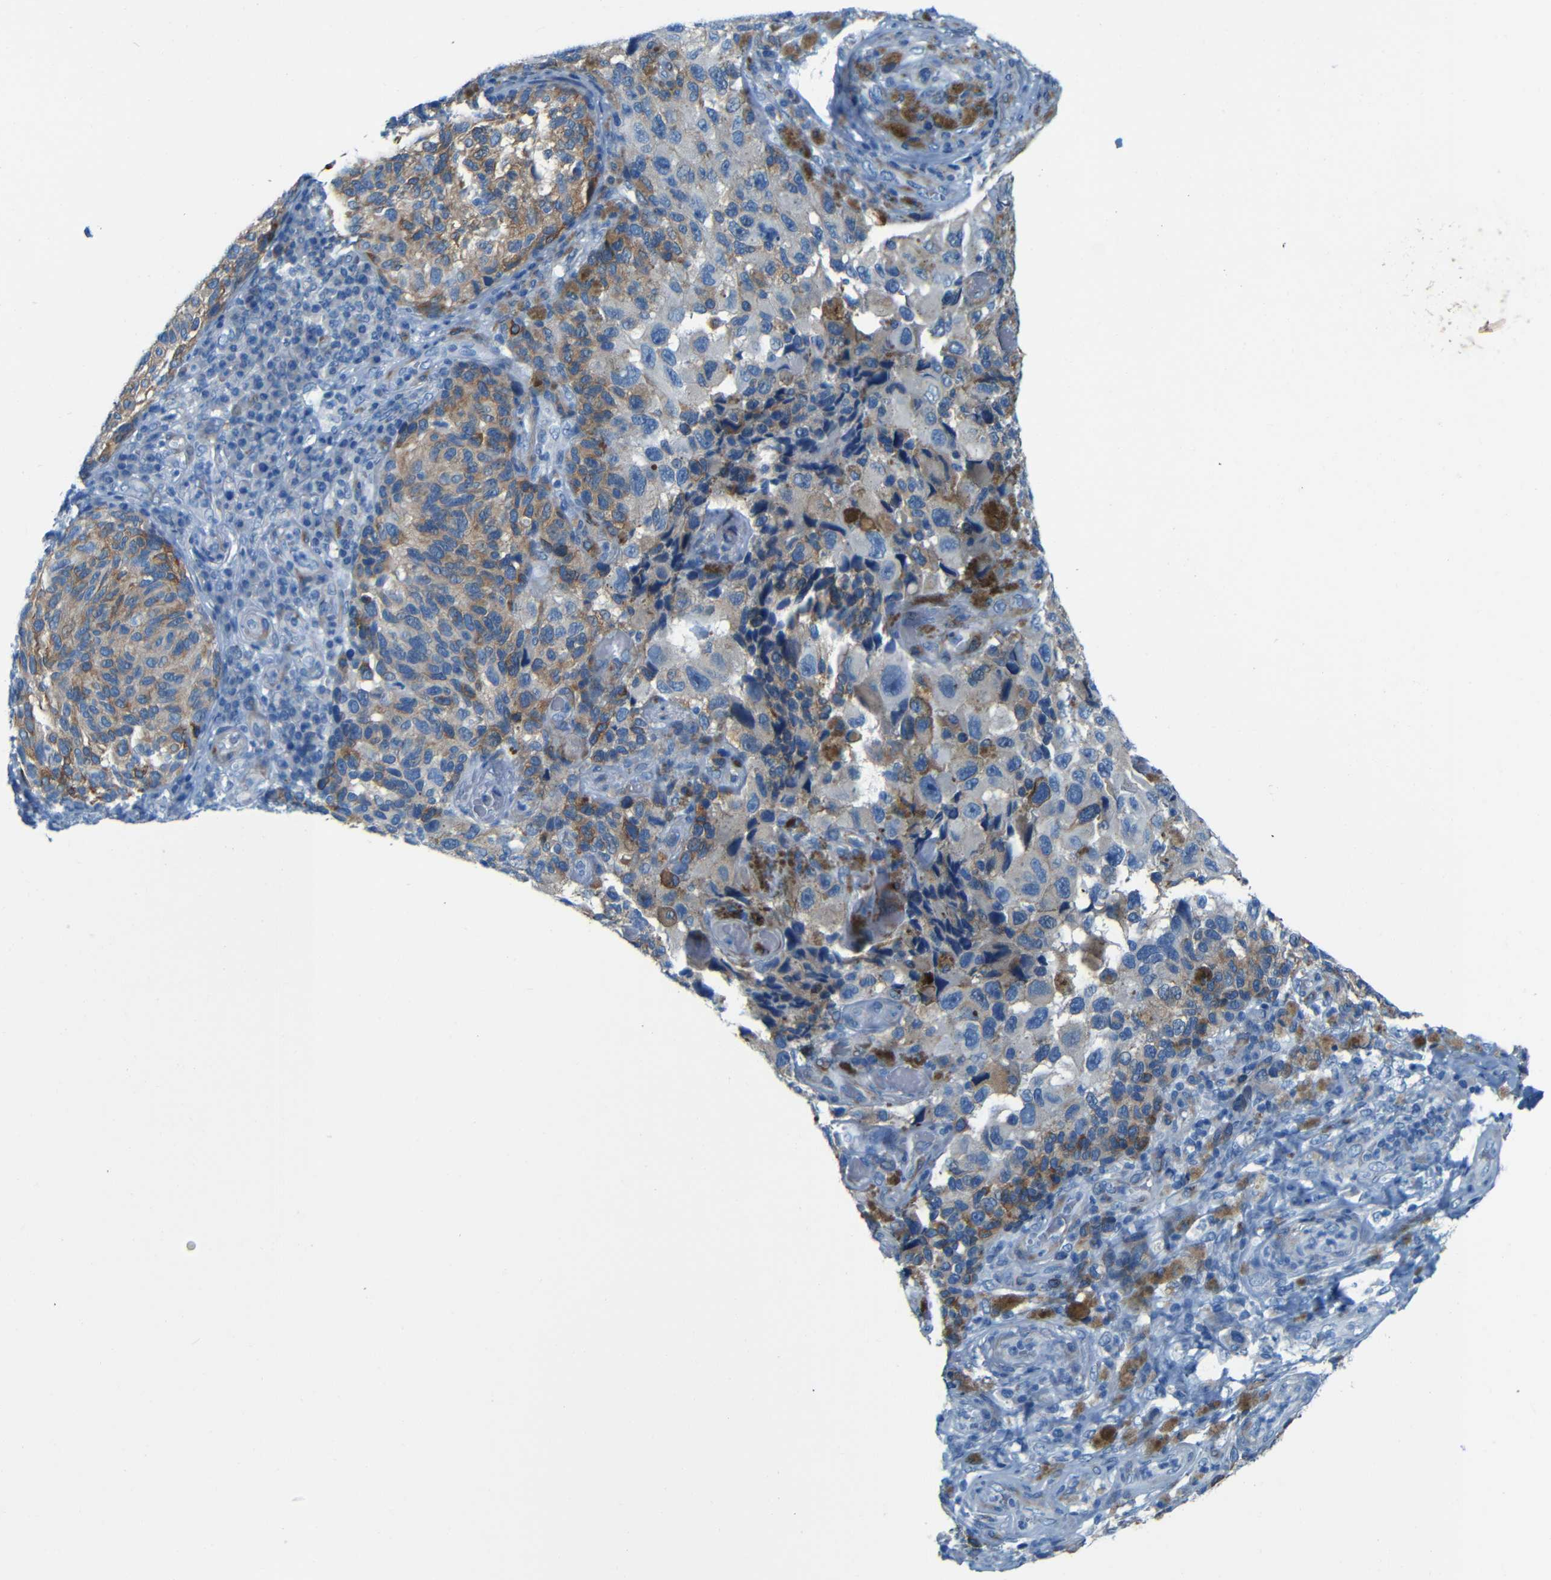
{"staining": {"intensity": "moderate", "quantity": "25%-75%", "location": "cytoplasmic/membranous"}, "tissue": "melanoma", "cell_type": "Tumor cells", "image_type": "cancer", "snomed": [{"axis": "morphology", "description": "Malignant melanoma, NOS"}, {"axis": "topography", "description": "Skin"}], "caption": "Approximately 25%-75% of tumor cells in malignant melanoma reveal moderate cytoplasmic/membranous protein staining as visualized by brown immunohistochemical staining.", "gene": "MAP2", "patient": {"sex": "female", "age": 73}}